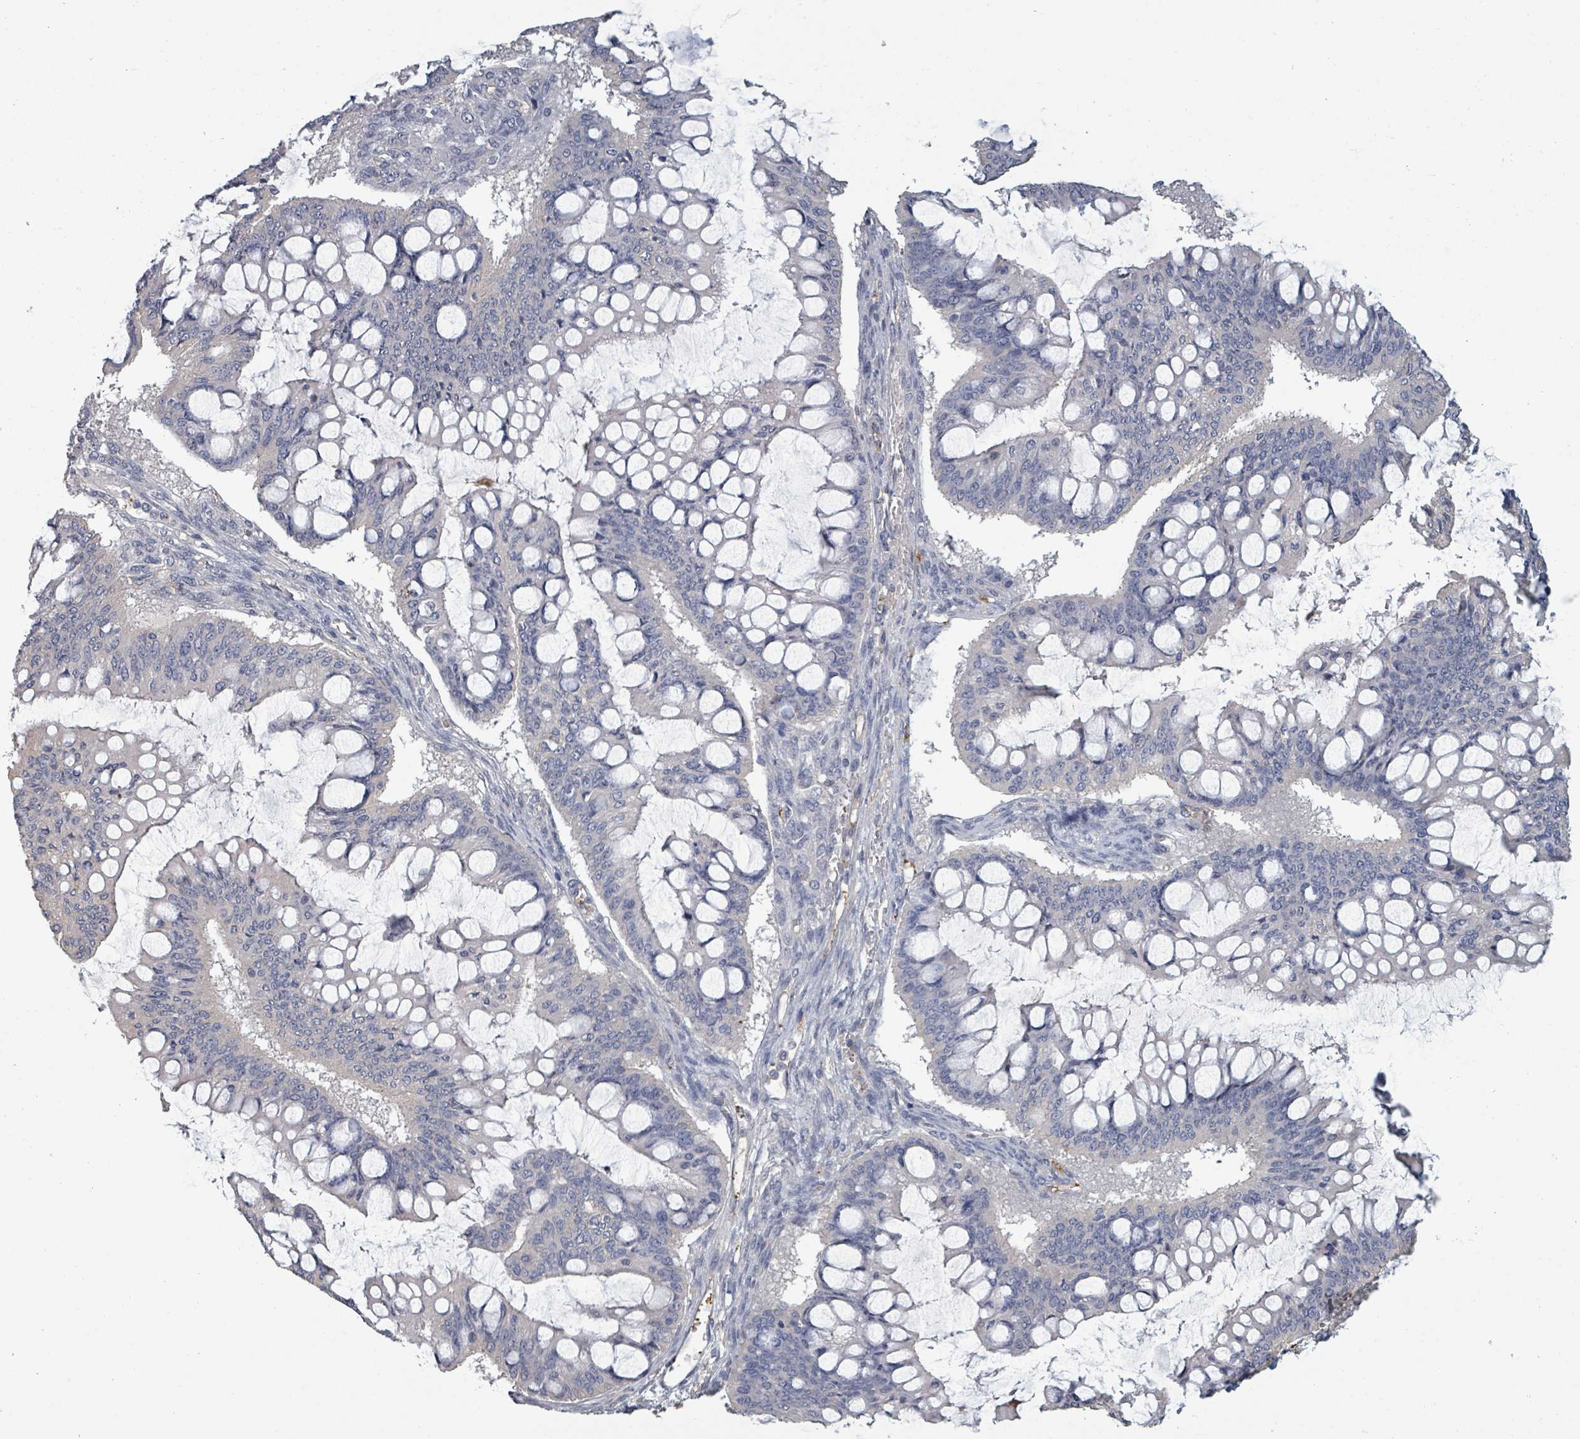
{"staining": {"intensity": "negative", "quantity": "none", "location": "none"}, "tissue": "ovarian cancer", "cell_type": "Tumor cells", "image_type": "cancer", "snomed": [{"axis": "morphology", "description": "Cystadenocarcinoma, mucinous, NOS"}, {"axis": "topography", "description": "Ovary"}], "caption": "A micrograph of mucinous cystadenocarcinoma (ovarian) stained for a protein displays no brown staining in tumor cells.", "gene": "PLAUR", "patient": {"sex": "female", "age": 73}}